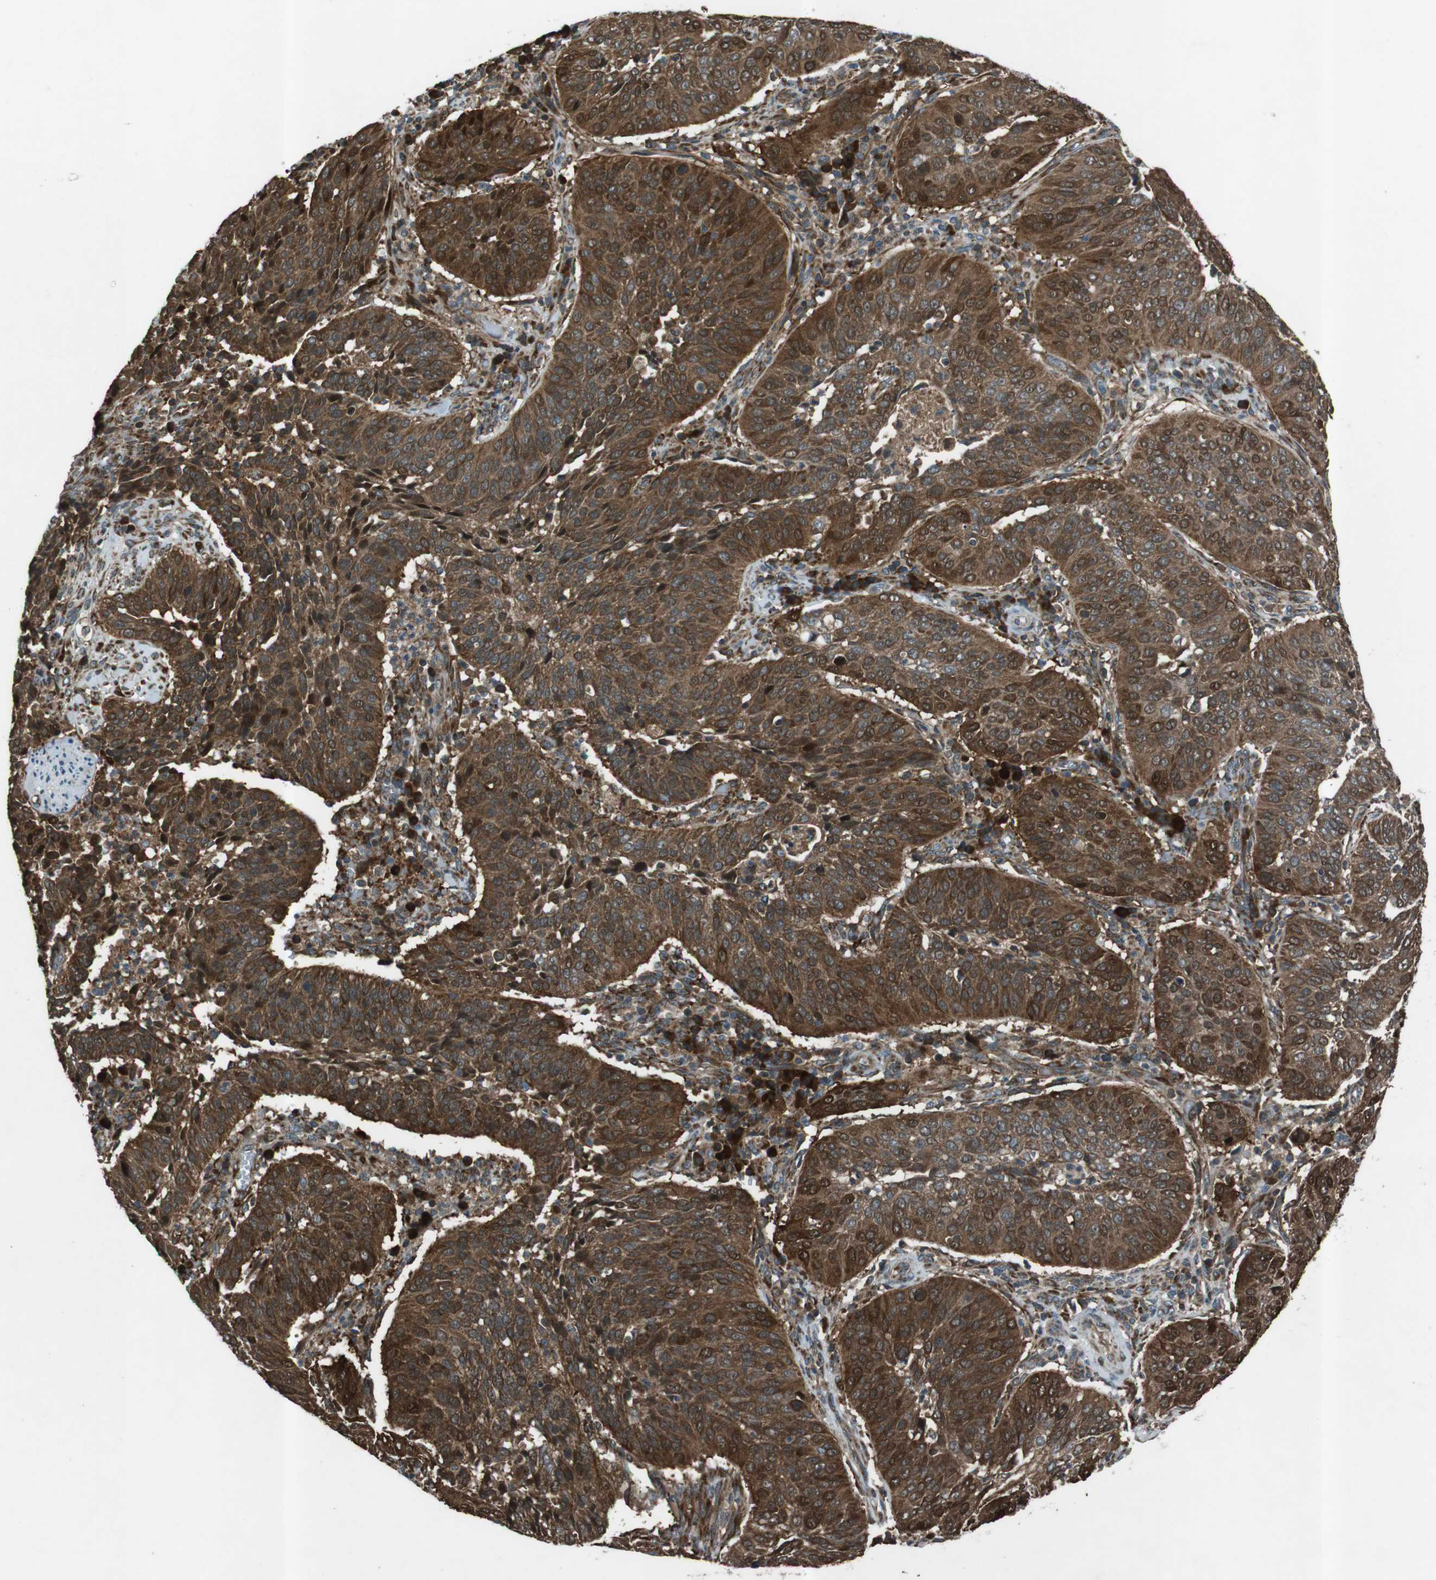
{"staining": {"intensity": "strong", "quantity": ">75%", "location": "cytoplasmic/membranous,nuclear"}, "tissue": "cervical cancer", "cell_type": "Tumor cells", "image_type": "cancer", "snomed": [{"axis": "morphology", "description": "Normal tissue, NOS"}, {"axis": "morphology", "description": "Squamous cell carcinoma, NOS"}, {"axis": "topography", "description": "Cervix"}], "caption": "Immunohistochemical staining of human cervical squamous cell carcinoma displays strong cytoplasmic/membranous and nuclear protein expression in approximately >75% of tumor cells. (Stains: DAB in brown, nuclei in blue, Microscopy: brightfield microscopy at high magnification).", "gene": "SLC41A1", "patient": {"sex": "female", "age": 39}}